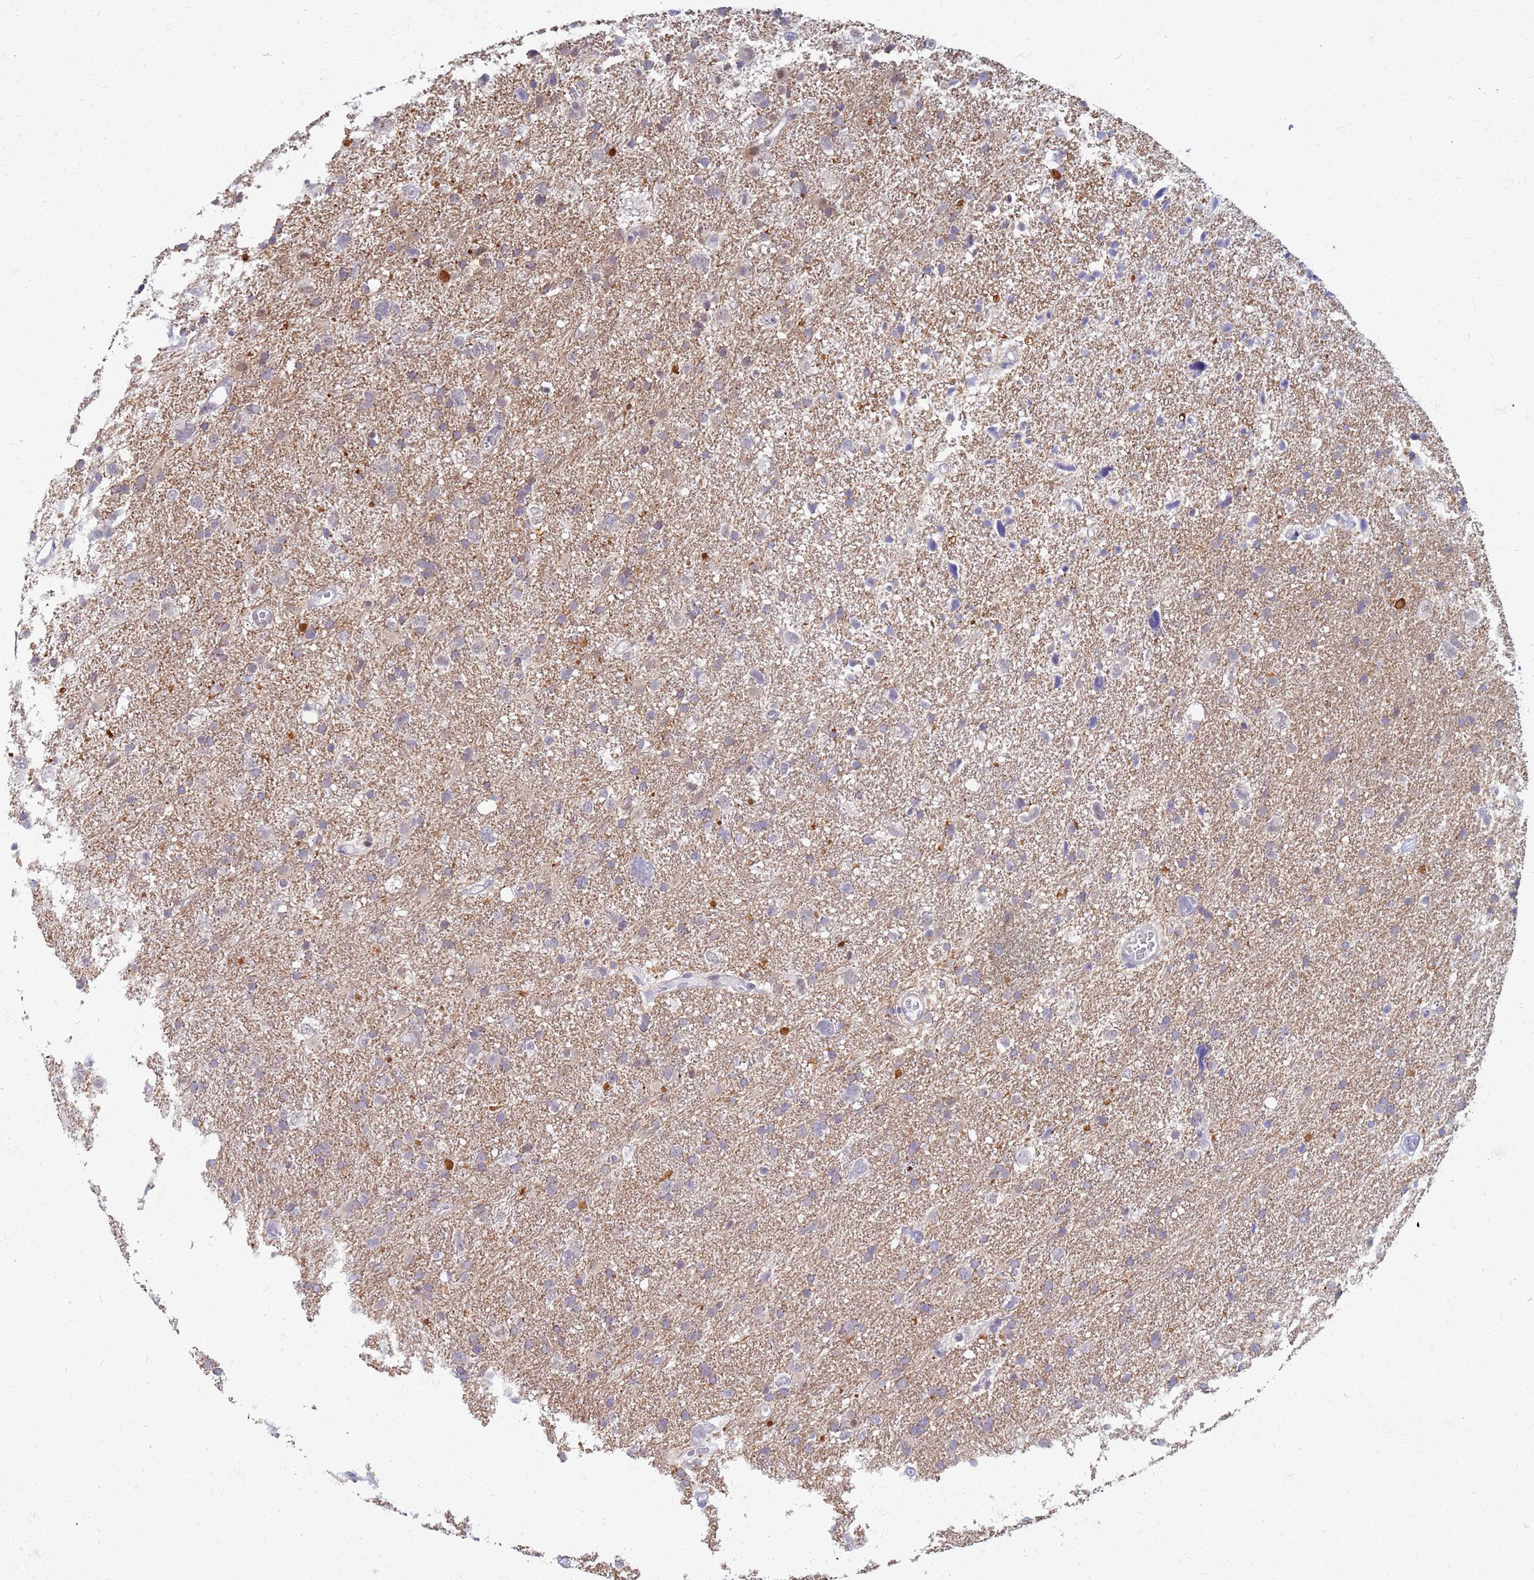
{"staining": {"intensity": "negative", "quantity": "none", "location": "none"}, "tissue": "glioma", "cell_type": "Tumor cells", "image_type": "cancer", "snomed": [{"axis": "morphology", "description": "Glioma, malignant, High grade"}, {"axis": "topography", "description": "Brain"}], "caption": "Tumor cells show no significant protein expression in glioma.", "gene": "ATP6V1E1", "patient": {"sex": "male", "age": 61}}